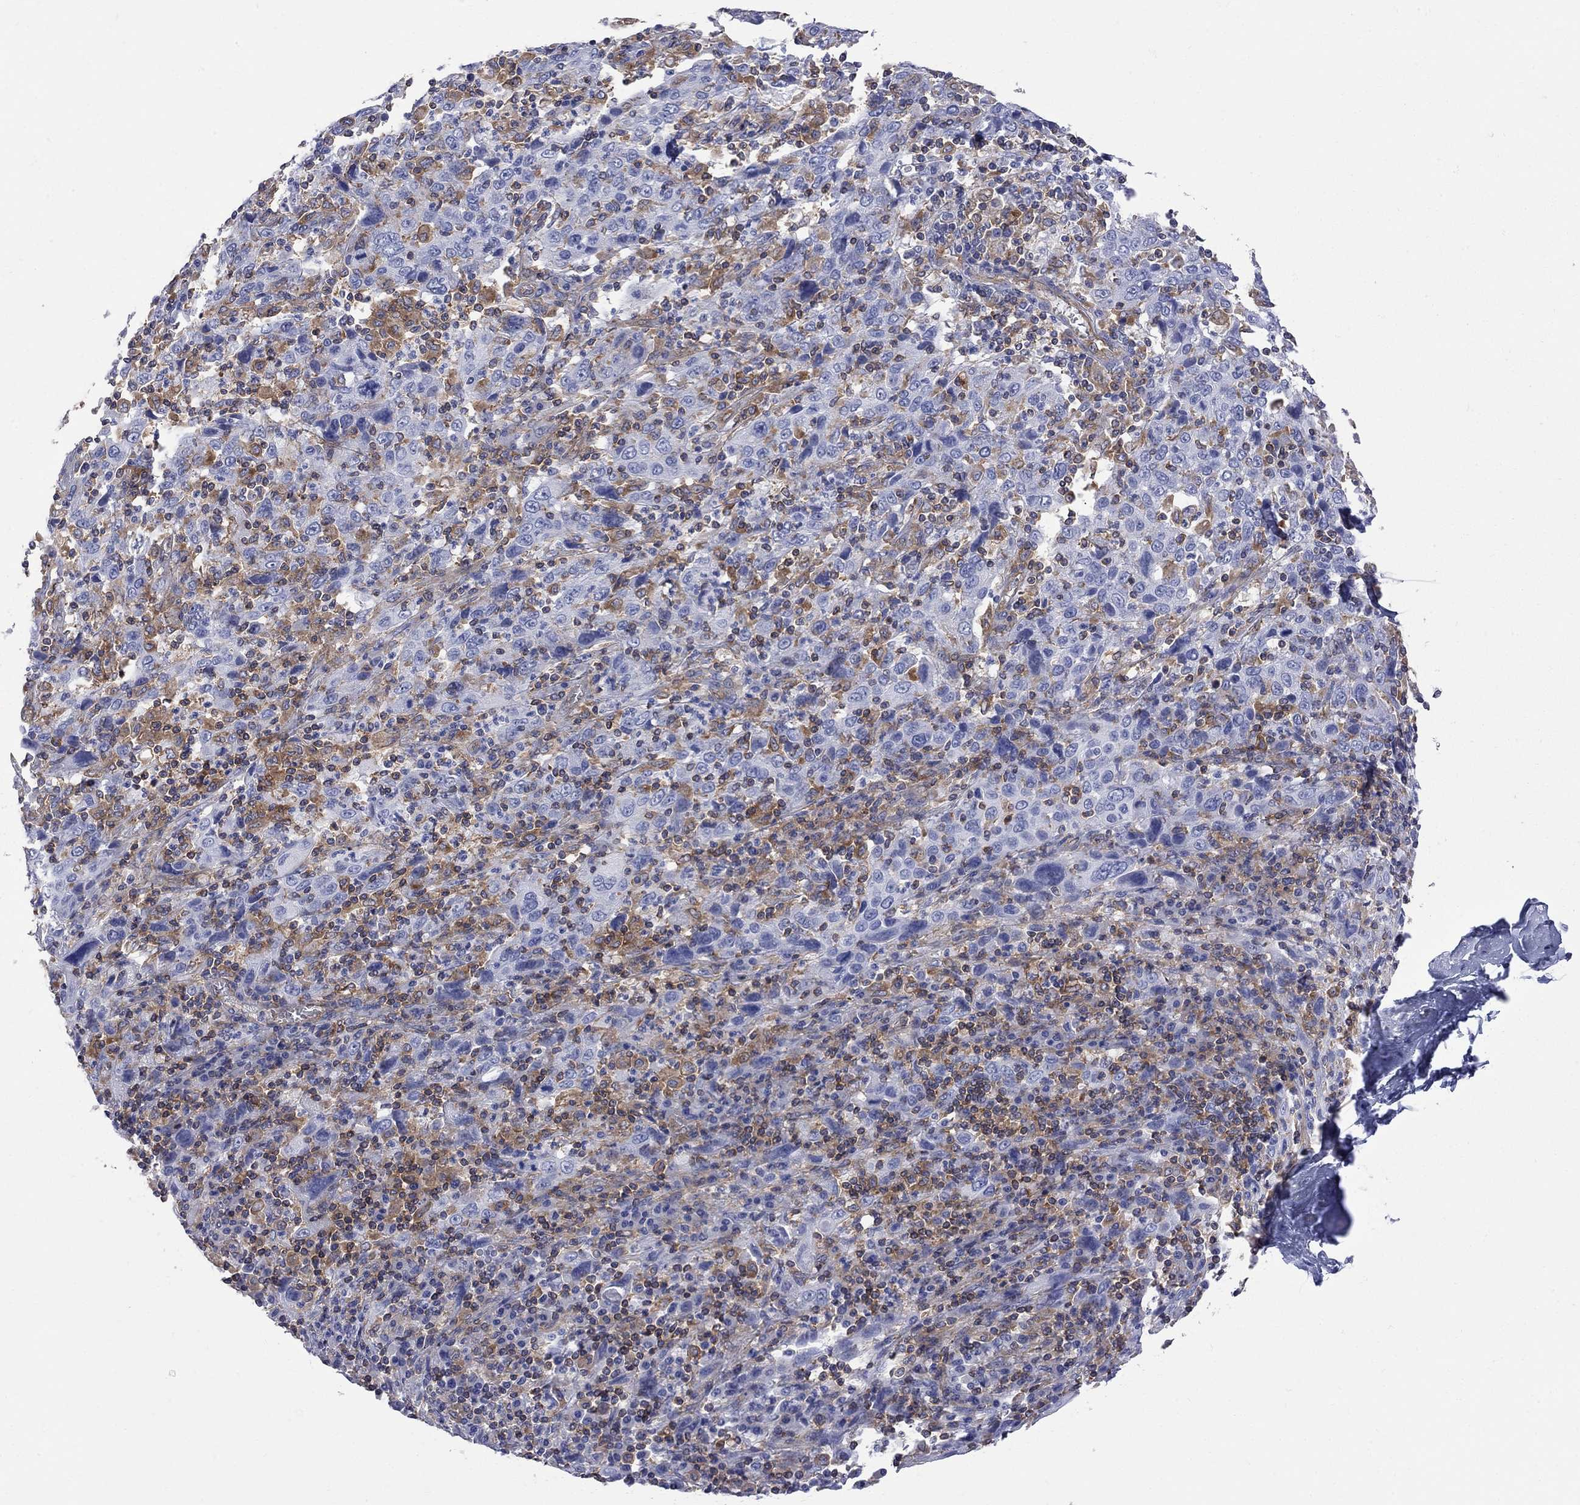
{"staining": {"intensity": "negative", "quantity": "none", "location": "none"}, "tissue": "cervical cancer", "cell_type": "Tumor cells", "image_type": "cancer", "snomed": [{"axis": "morphology", "description": "Squamous cell carcinoma, NOS"}, {"axis": "topography", "description": "Cervix"}], "caption": "Immunohistochemical staining of human cervical cancer (squamous cell carcinoma) shows no significant staining in tumor cells.", "gene": "ABI3", "patient": {"sex": "female", "age": 46}}